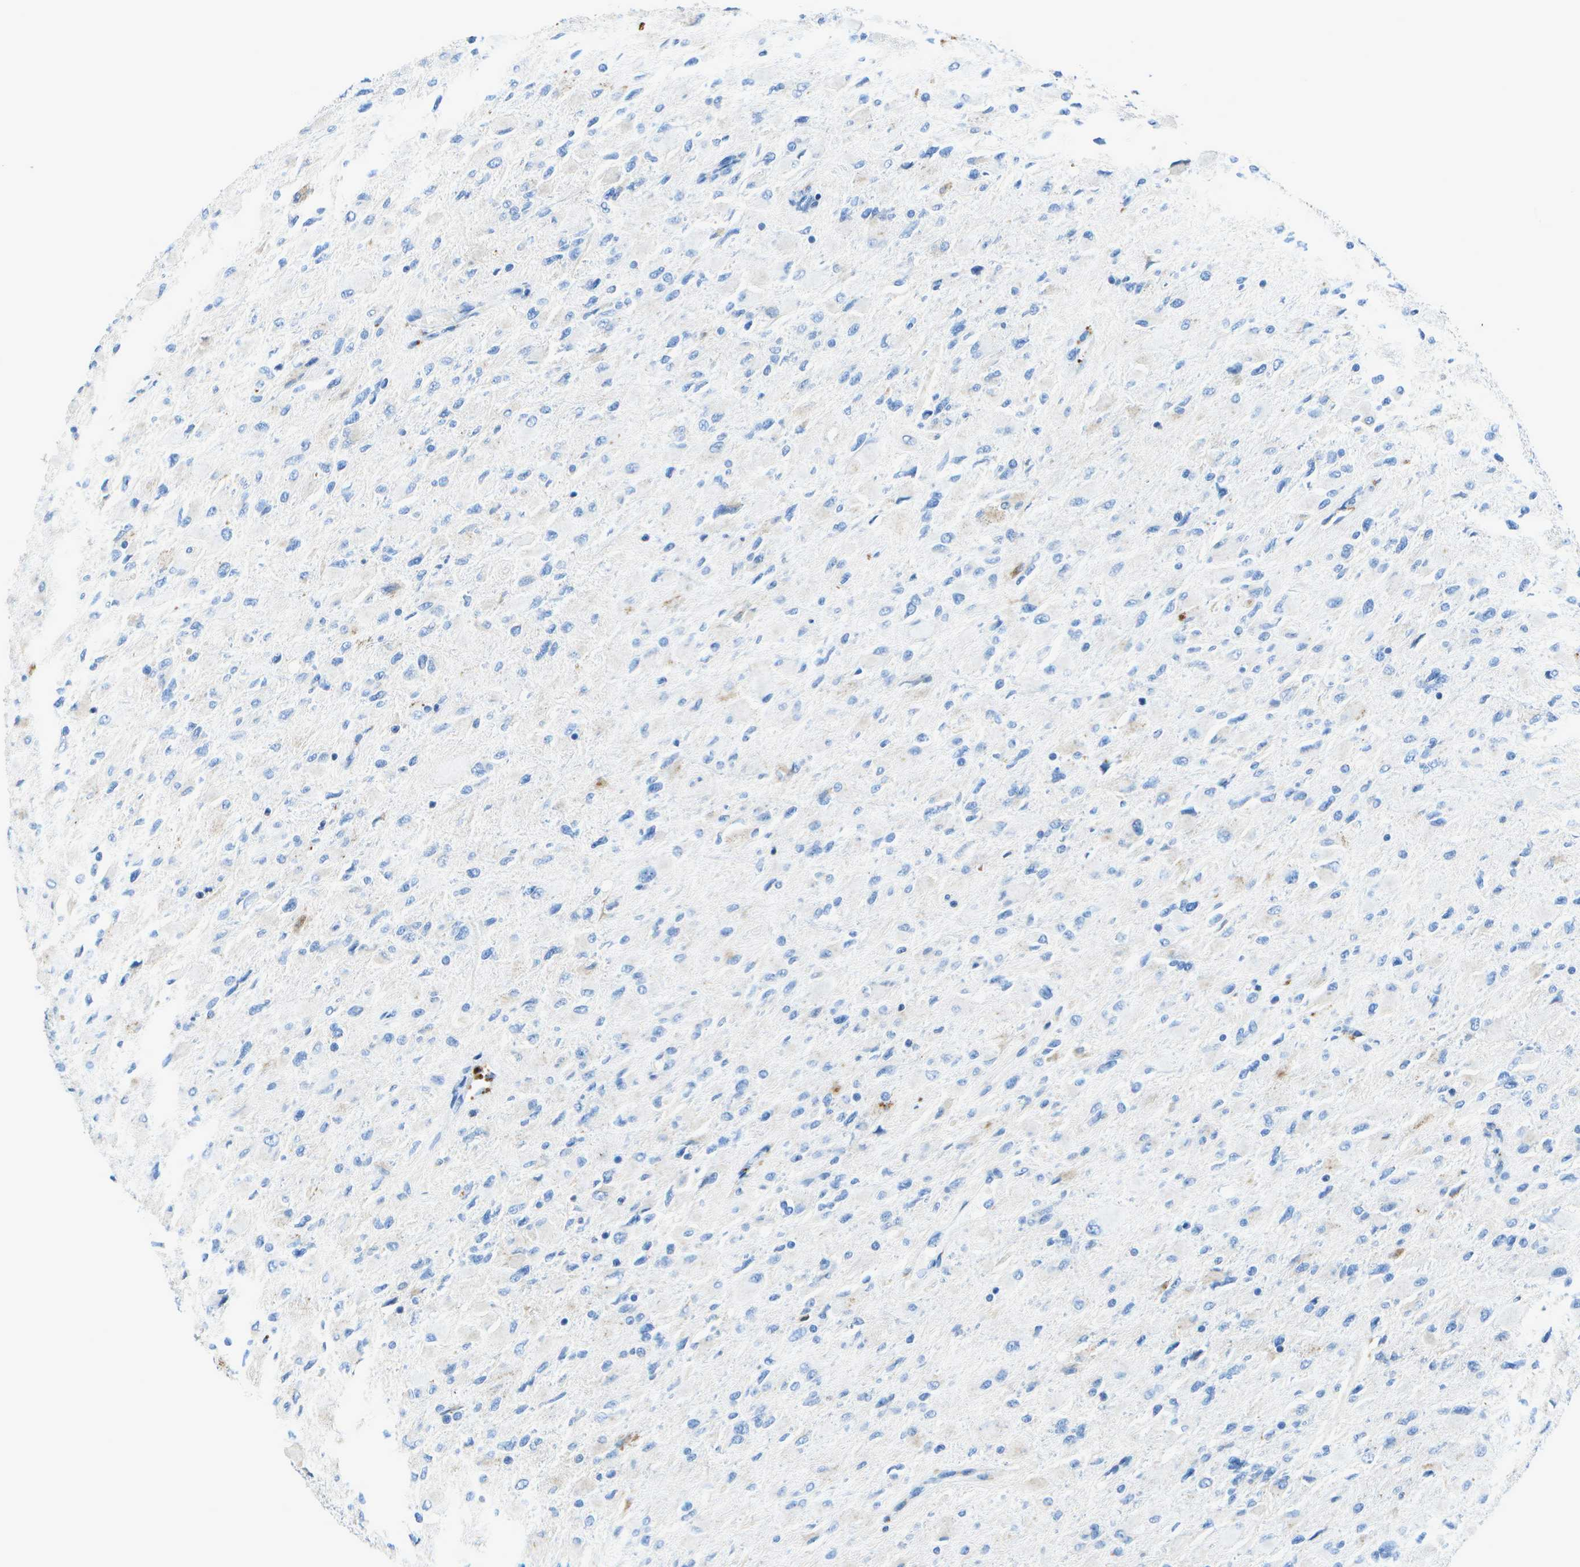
{"staining": {"intensity": "negative", "quantity": "none", "location": "none"}, "tissue": "glioma", "cell_type": "Tumor cells", "image_type": "cancer", "snomed": [{"axis": "morphology", "description": "Glioma, malignant, High grade"}, {"axis": "topography", "description": "Cerebral cortex"}], "caption": "Immunohistochemical staining of malignant glioma (high-grade) shows no significant positivity in tumor cells. The staining is performed using DAB (3,3'-diaminobenzidine) brown chromogen with nuclei counter-stained in using hematoxylin.", "gene": "DCT", "patient": {"sex": "female", "age": 36}}